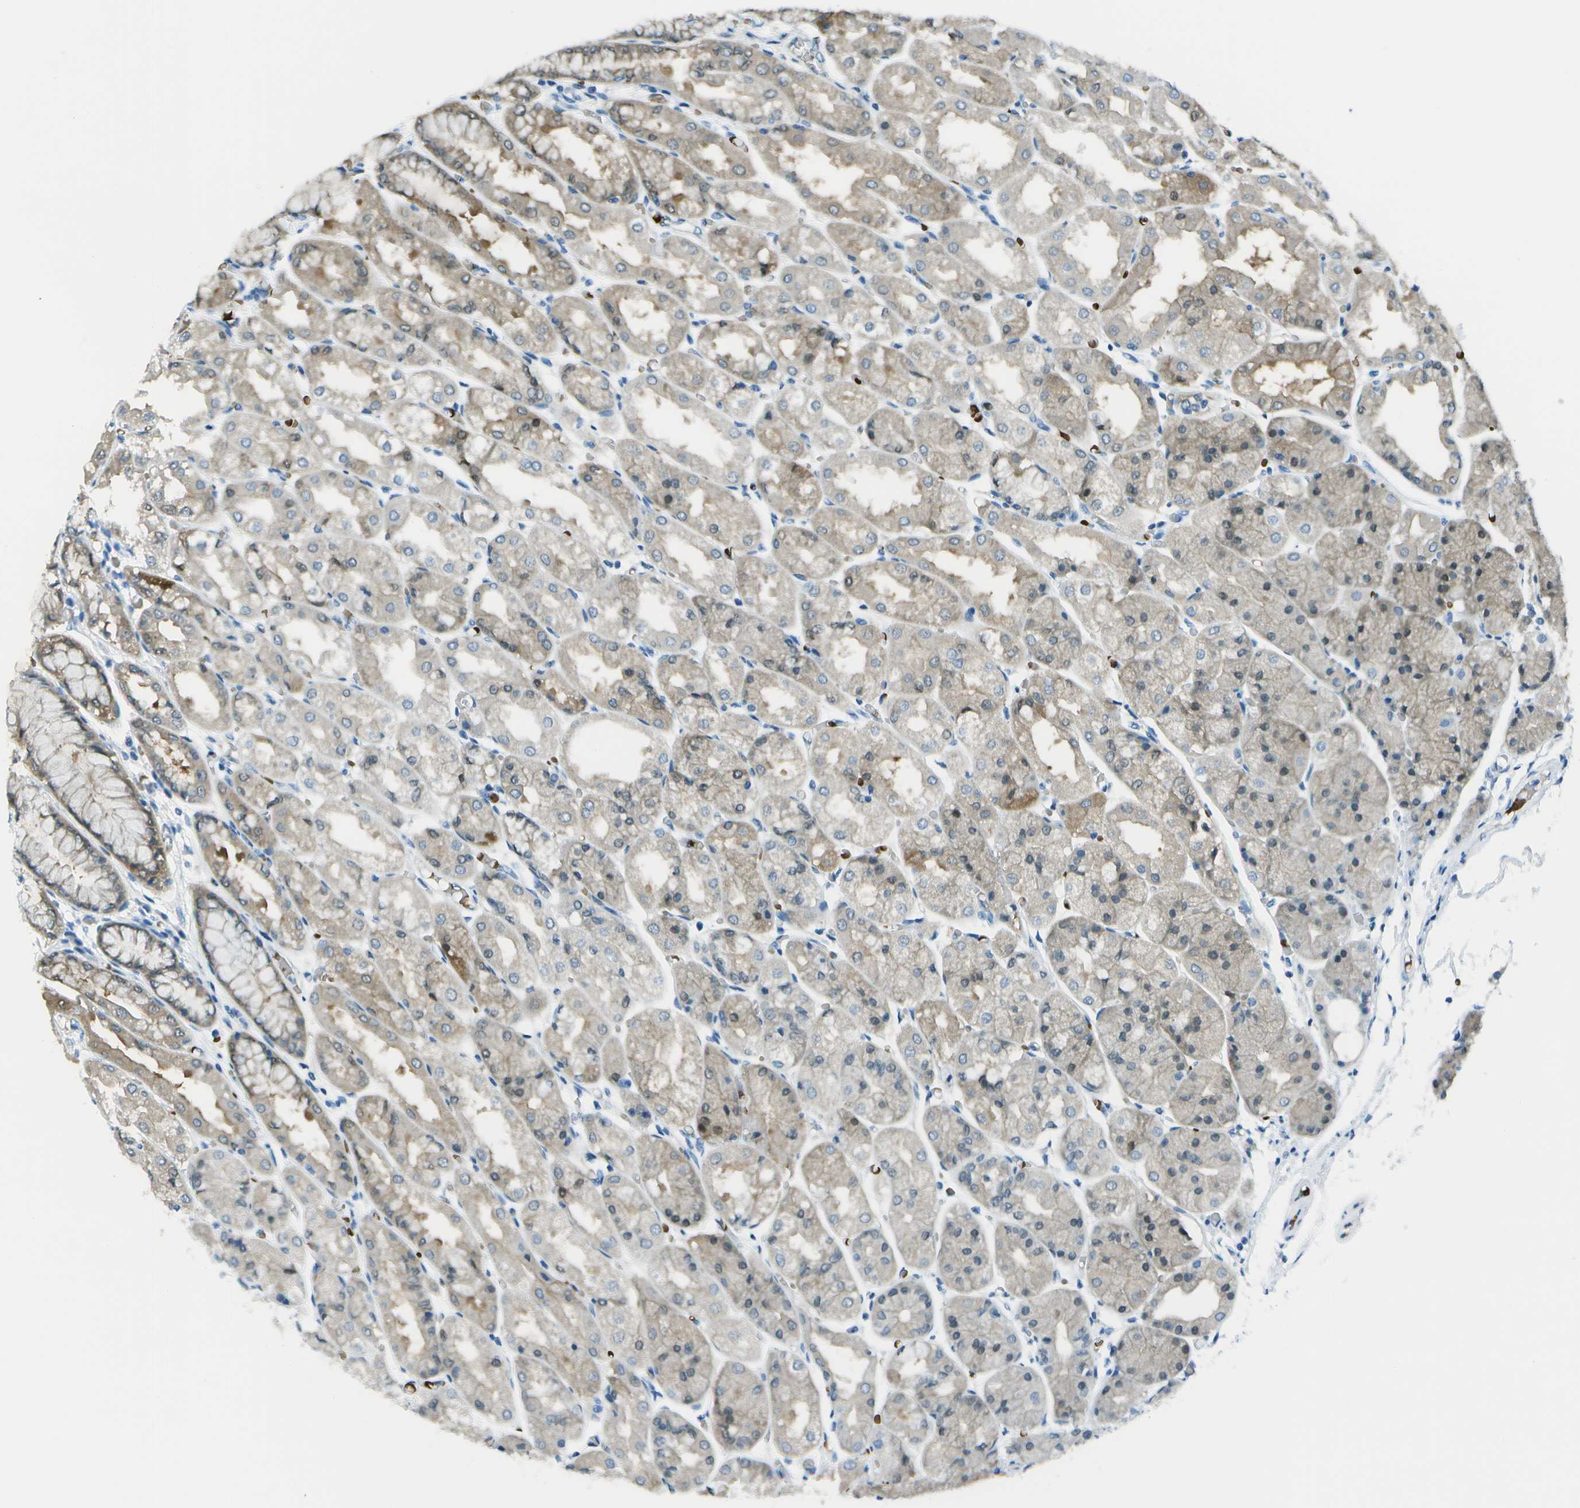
{"staining": {"intensity": "weak", "quantity": ">75%", "location": "cytoplasmic/membranous"}, "tissue": "stomach", "cell_type": "Glandular cells", "image_type": "normal", "snomed": [{"axis": "morphology", "description": "Normal tissue, NOS"}, {"axis": "topography", "description": "Stomach, upper"}], "caption": "Benign stomach displays weak cytoplasmic/membranous staining in approximately >75% of glandular cells.", "gene": "ASL", "patient": {"sex": "male", "age": 72}}